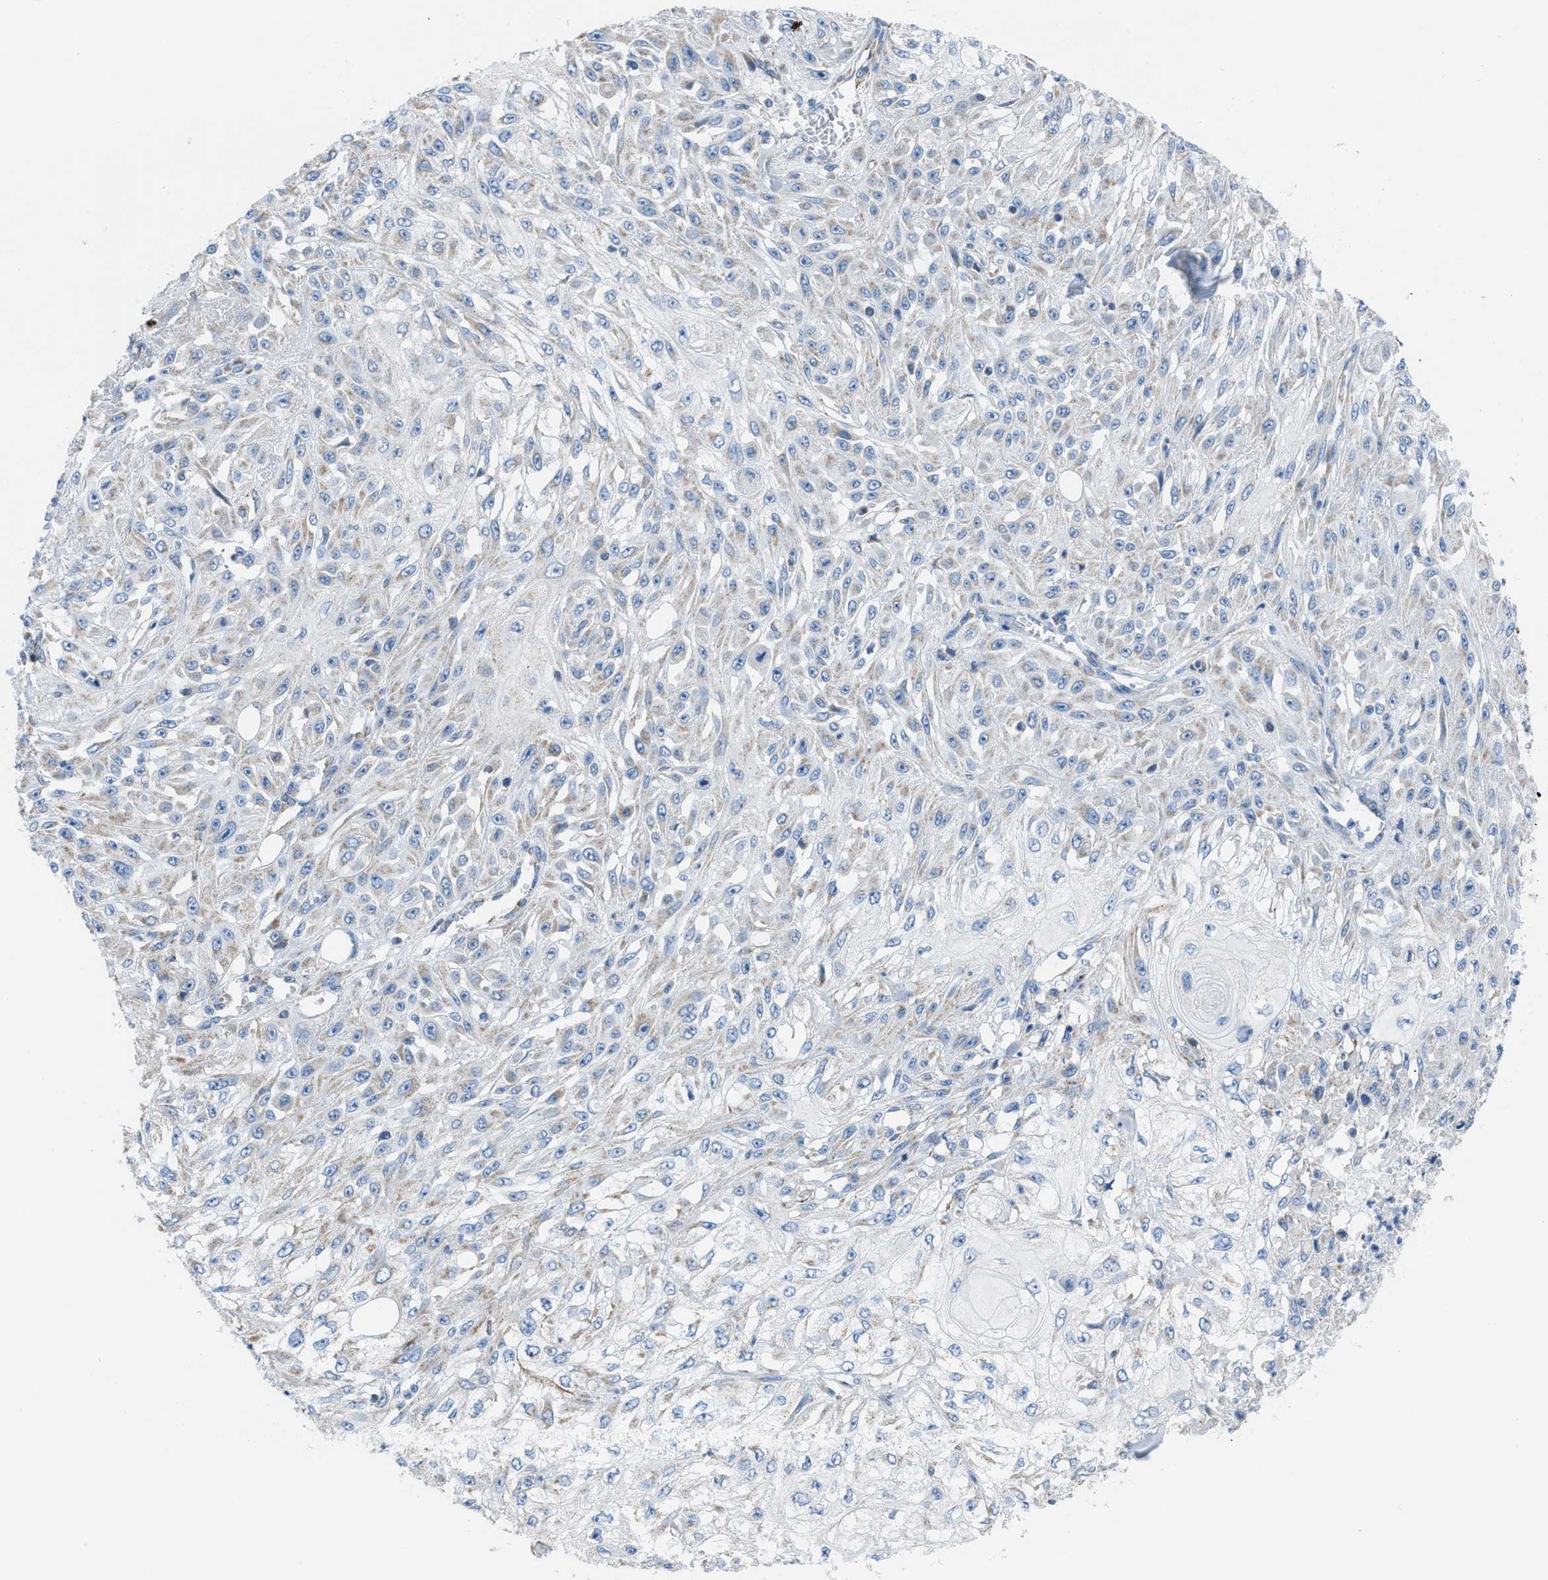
{"staining": {"intensity": "weak", "quantity": "<25%", "location": "cytoplasmic/membranous"}, "tissue": "skin cancer", "cell_type": "Tumor cells", "image_type": "cancer", "snomed": [{"axis": "morphology", "description": "Squamous cell carcinoma, NOS"}, {"axis": "morphology", "description": "Squamous cell carcinoma, metastatic, NOS"}, {"axis": "topography", "description": "Skin"}, {"axis": "topography", "description": "Lymph node"}], "caption": "Skin metastatic squamous cell carcinoma was stained to show a protein in brown. There is no significant expression in tumor cells.", "gene": "ETFB", "patient": {"sex": "male", "age": 75}}